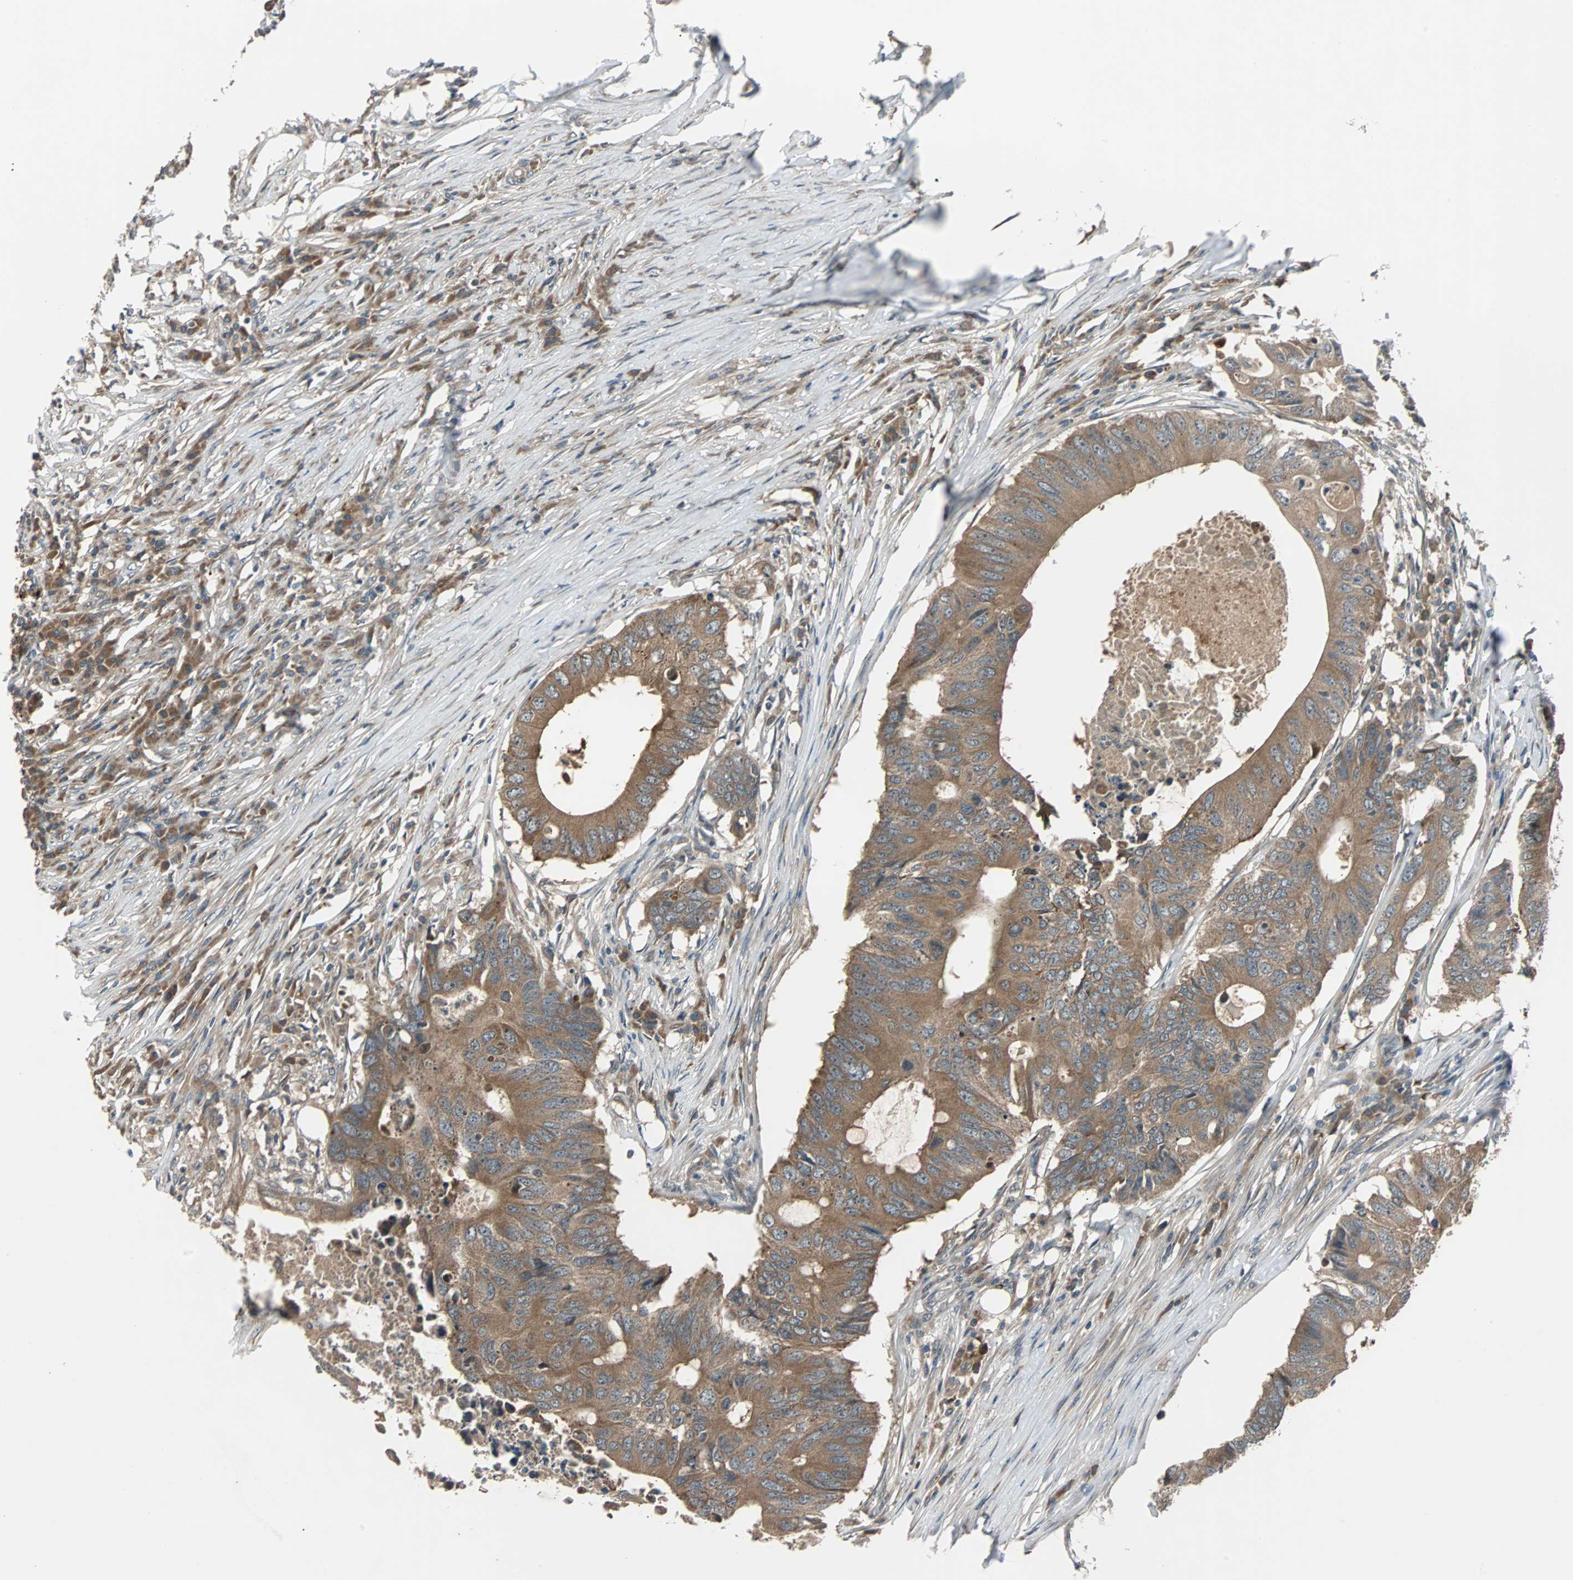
{"staining": {"intensity": "moderate", "quantity": ">75%", "location": "cytoplasmic/membranous"}, "tissue": "colorectal cancer", "cell_type": "Tumor cells", "image_type": "cancer", "snomed": [{"axis": "morphology", "description": "Adenocarcinoma, NOS"}, {"axis": "topography", "description": "Colon"}], "caption": "Tumor cells exhibit medium levels of moderate cytoplasmic/membranous positivity in approximately >75% of cells in colorectal adenocarcinoma.", "gene": "ARF1", "patient": {"sex": "male", "age": 71}}